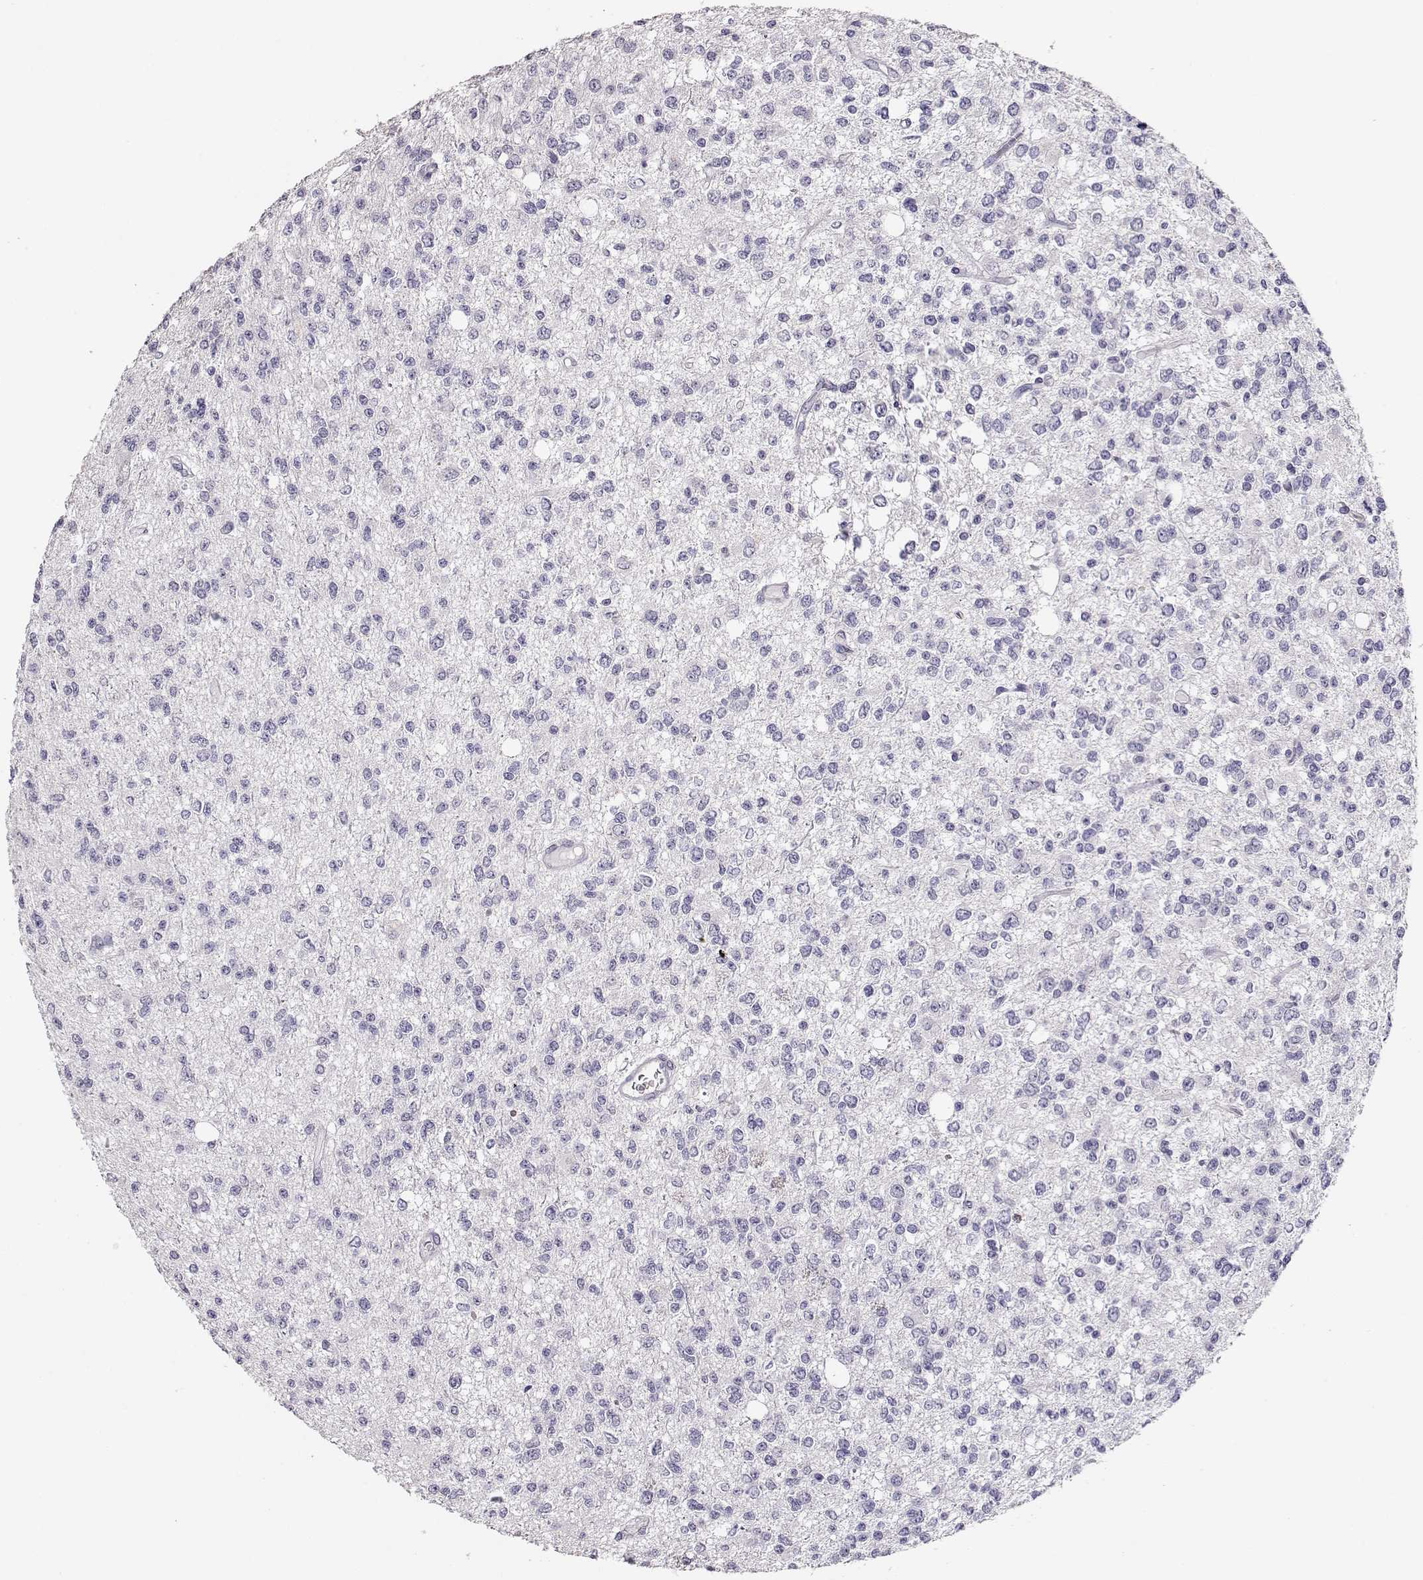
{"staining": {"intensity": "negative", "quantity": "none", "location": "none"}, "tissue": "glioma", "cell_type": "Tumor cells", "image_type": "cancer", "snomed": [{"axis": "morphology", "description": "Glioma, malignant, Low grade"}, {"axis": "topography", "description": "Brain"}], "caption": "DAB immunohistochemical staining of glioma shows no significant expression in tumor cells.", "gene": "MAGEC1", "patient": {"sex": "male", "age": 67}}